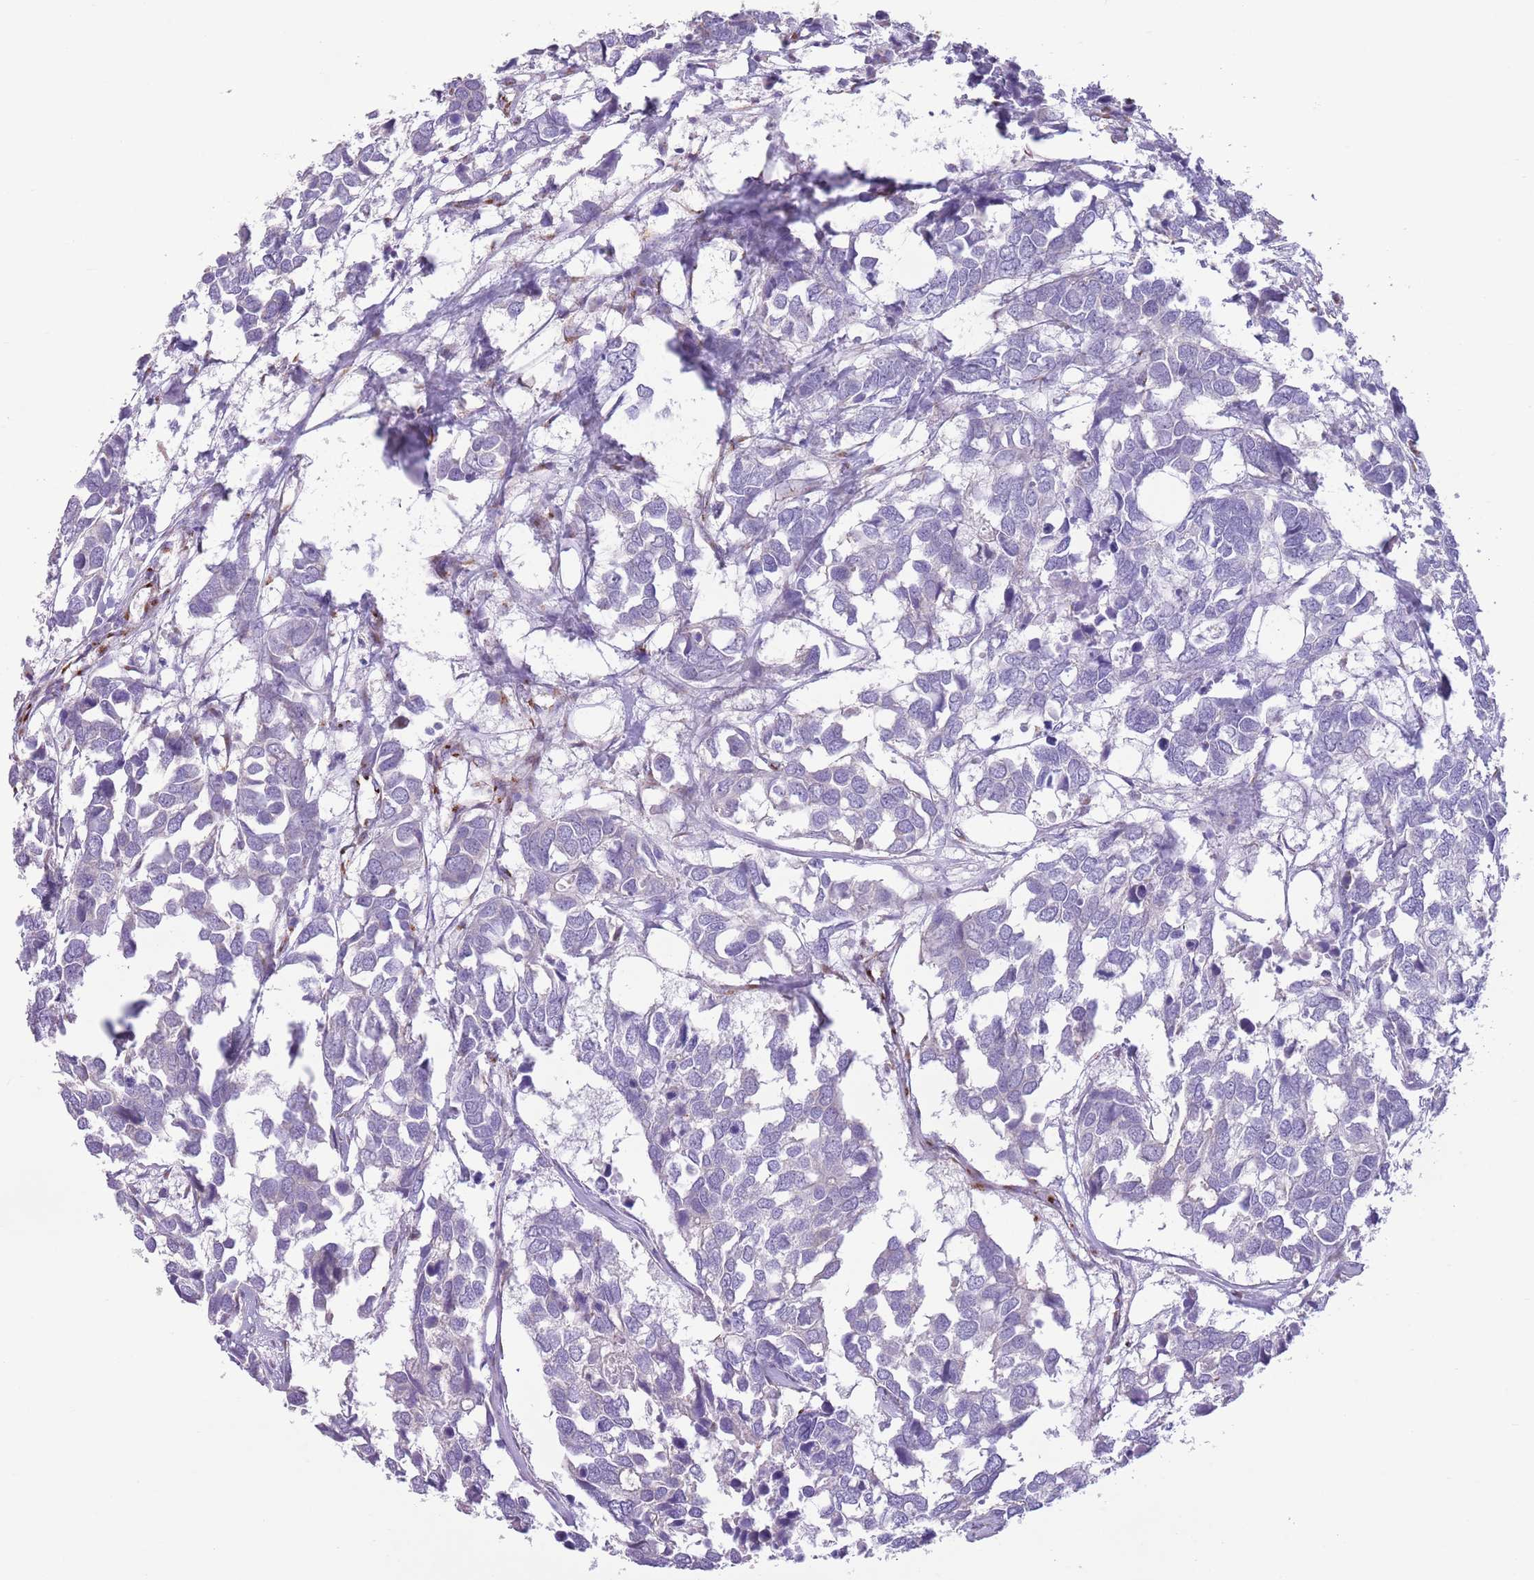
{"staining": {"intensity": "negative", "quantity": "none", "location": "none"}, "tissue": "breast cancer", "cell_type": "Tumor cells", "image_type": "cancer", "snomed": [{"axis": "morphology", "description": "Duct carcinoma"}, {"axis": "topography", "description": "Breast"}], "caption": "The photomicrograph displays no significant expression in tumor cells of breast intraductal carcinoma.", "gene": "C20orf96", "patient": {"sex": "female", "age": 83}}